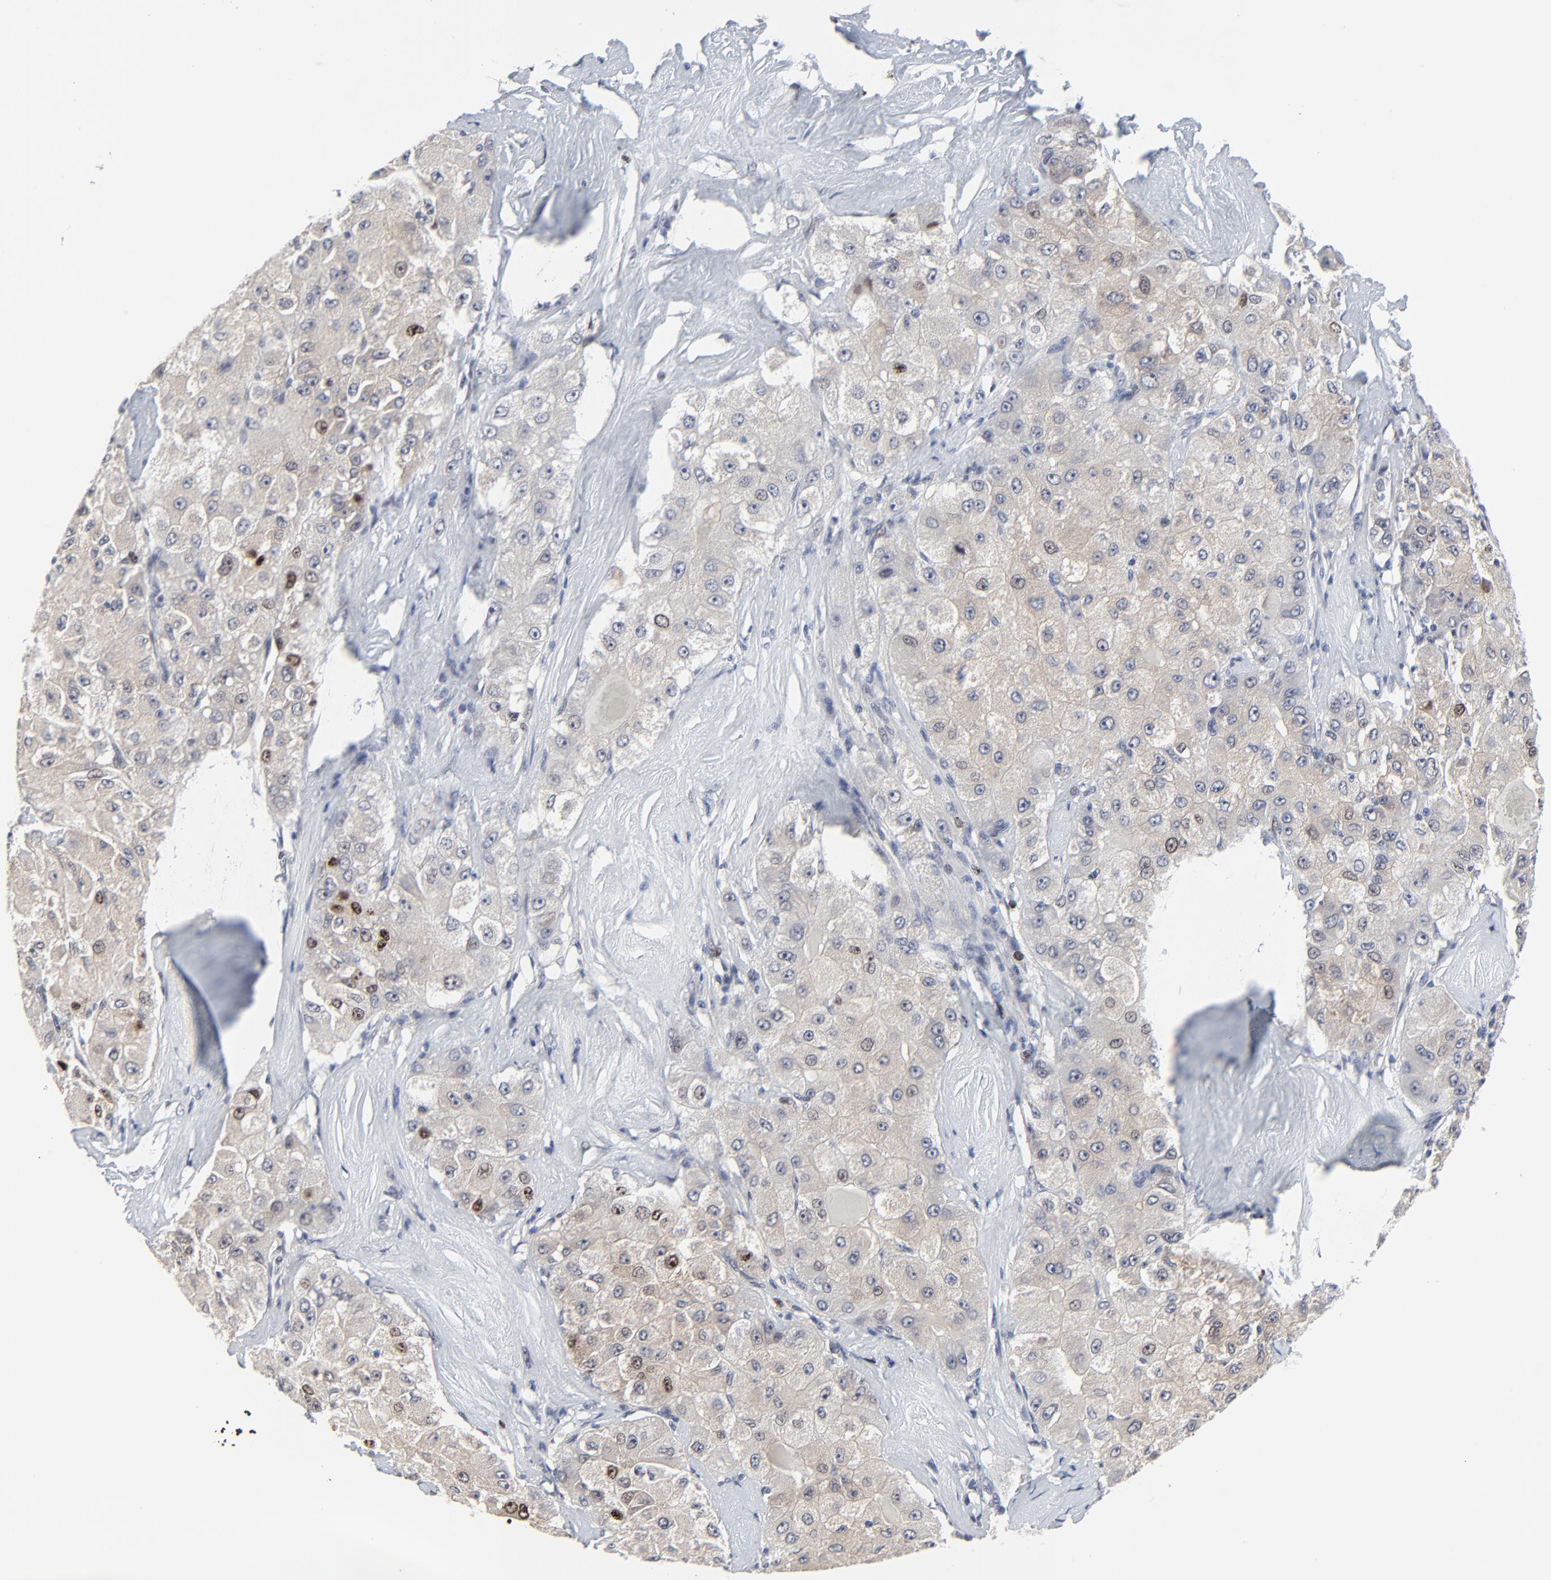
{"staining": {"intensity": "weak", "quantity": ">75%", "location": "cytoplasmic/membranous,nuclear"}, "tissue": "liver cancer", "cell_type": "Tumor cells", "image_type": "cancer", "snomed": [{"axis": "morphology", "description": "Carcinoma, Hepatocellular, NOS"}, {"axis": "topography", "description": "Liver"}], "caption": "This is a histology image of immunohistochemistry staining of liver cancer (hepatocellular carcinoma), which shows weak staining in the cytoplasmic/membranous and nuclear of tumor cells.", "gene": "ZNF589", "patient": {"sex": "male", "age": 80}}